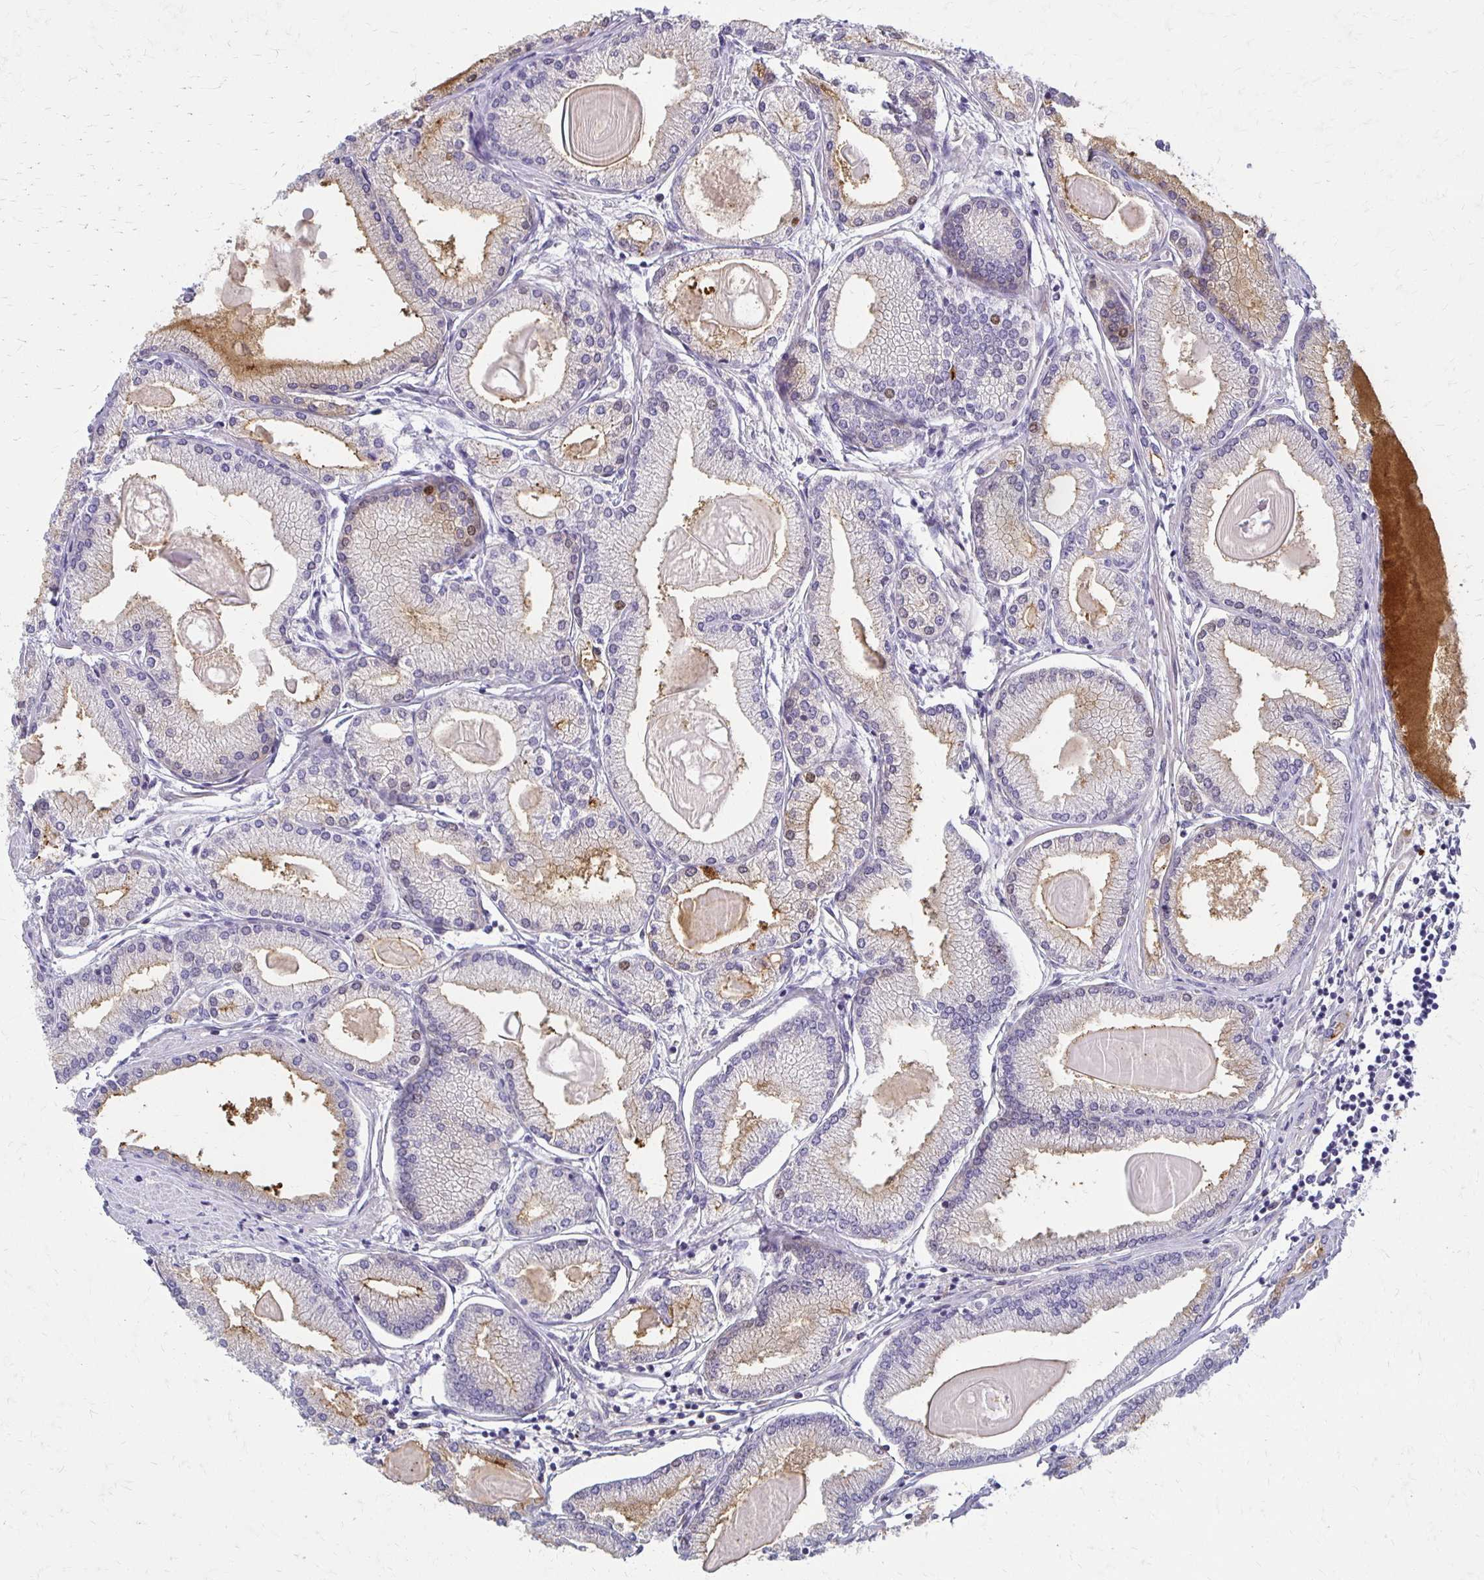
{"staining": {"intensity": "weak", "quantity": "<25%", "location": "cytoplasmic/membranous"}, "tissue": "prostate cancer", "cell_type": "Tumor cells", "image_type": "cancer", "snomed": [{"axis": "morphology", "description": "Adenocarcinoma, High grade"}, {"axis": "topography", "description": "Prostate"}], "caption": "Protein analysis of adenocarcinoma (high-grade) (prostate) demonstrates no significant staining in tumor cells.", "gene": "BBS12", "patient": {"sex": "male", "age": 68}}